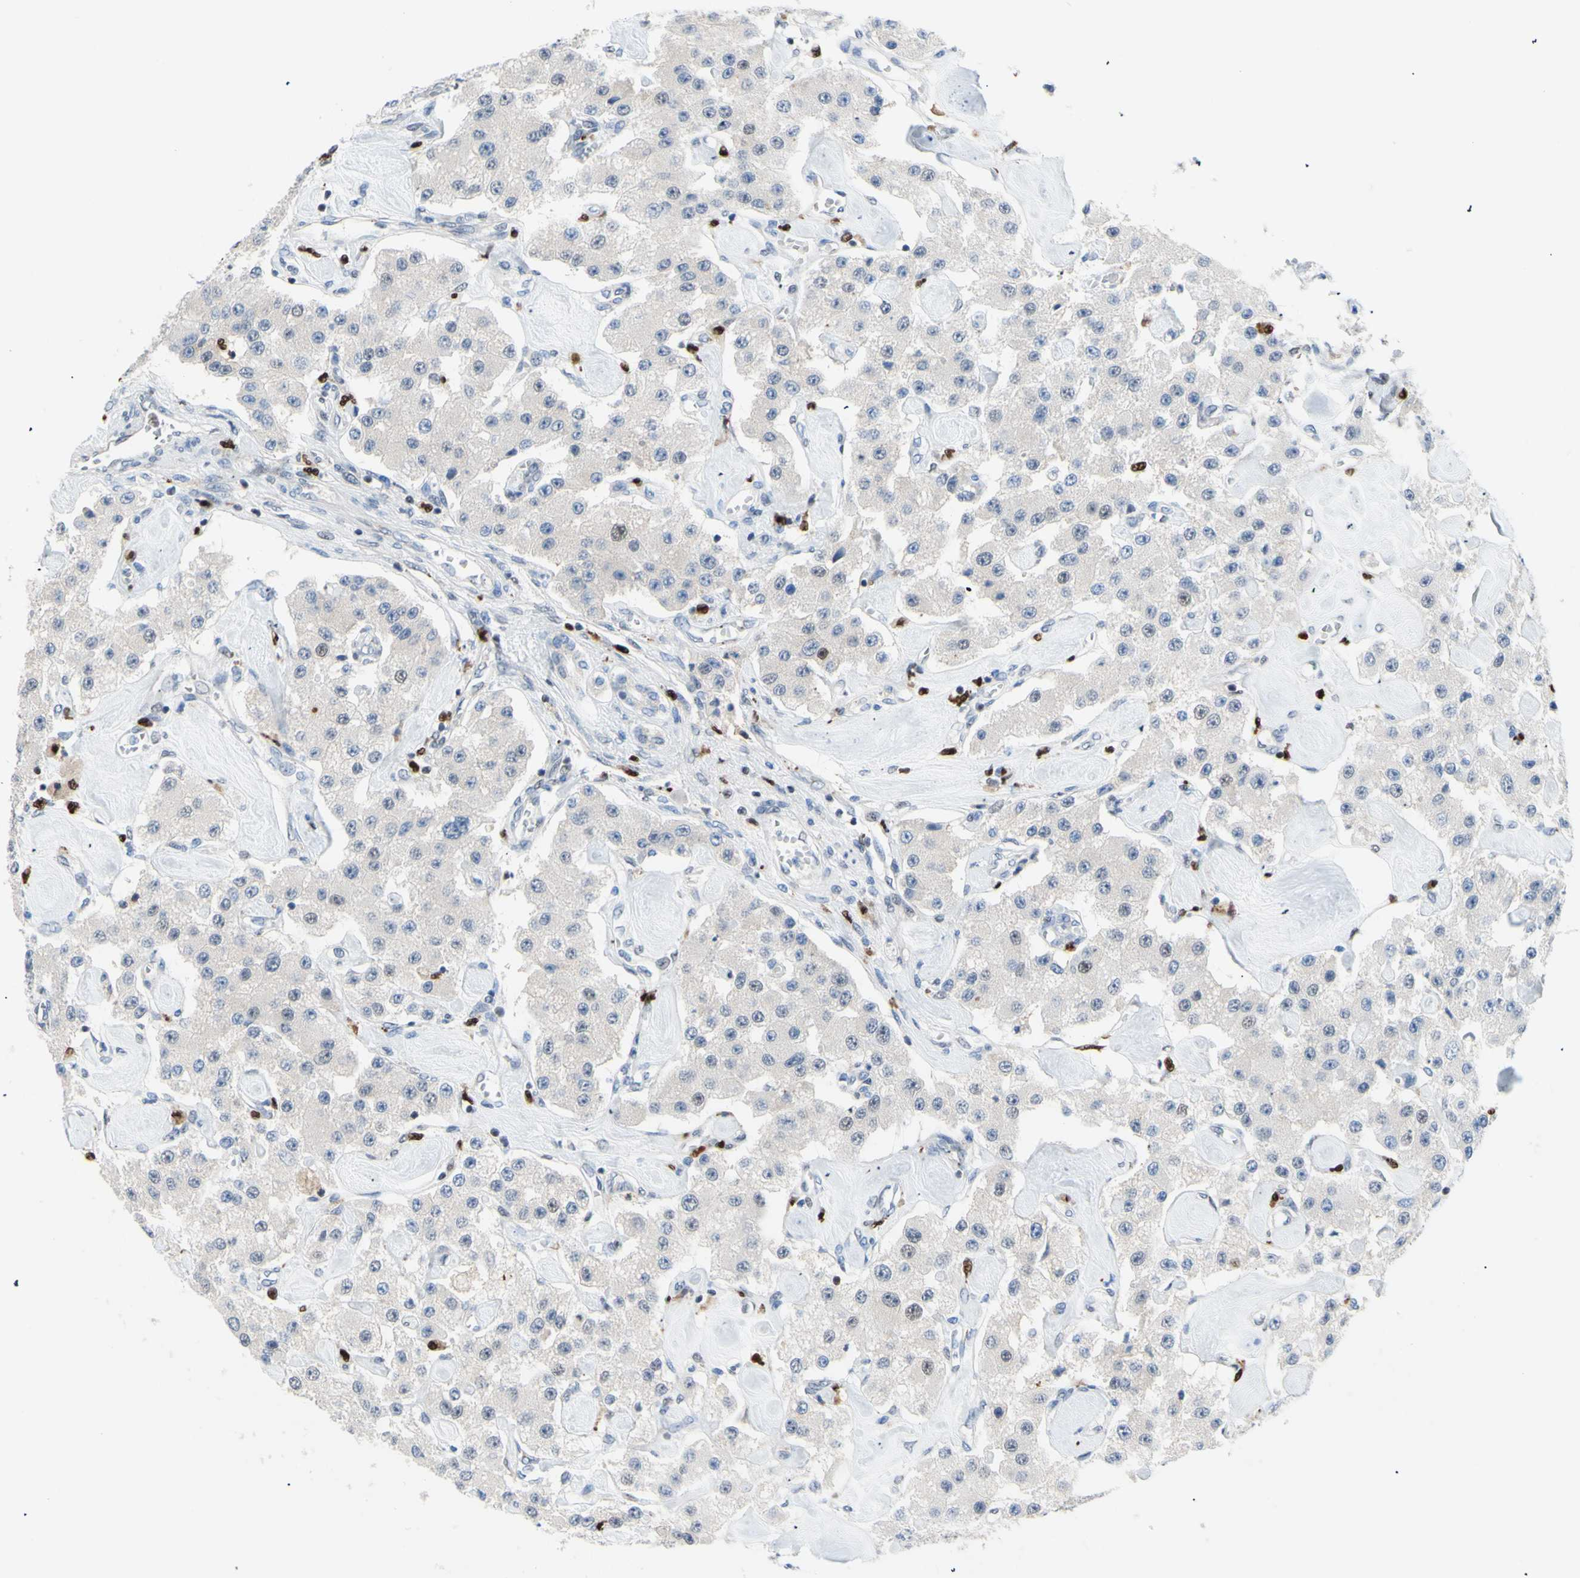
{"staining": {"intensity": "negative", "quantity": "none", "location": "none"}, "tissue": "carcinoid", "cell_type": "Tumor cells", "image_type": "cancer", "snomed": [{"axis": "morphology", "description": "Carcinoid, malignant, NOS"}, {"axis": "topography", "description": "Pancreas"}], "caption": "This is an immunohistochemistry micrograph of carcinoid. There is no positivity in tumor cells.", "gene": "EED", "patient": {"sex": "male", "age": 41}}